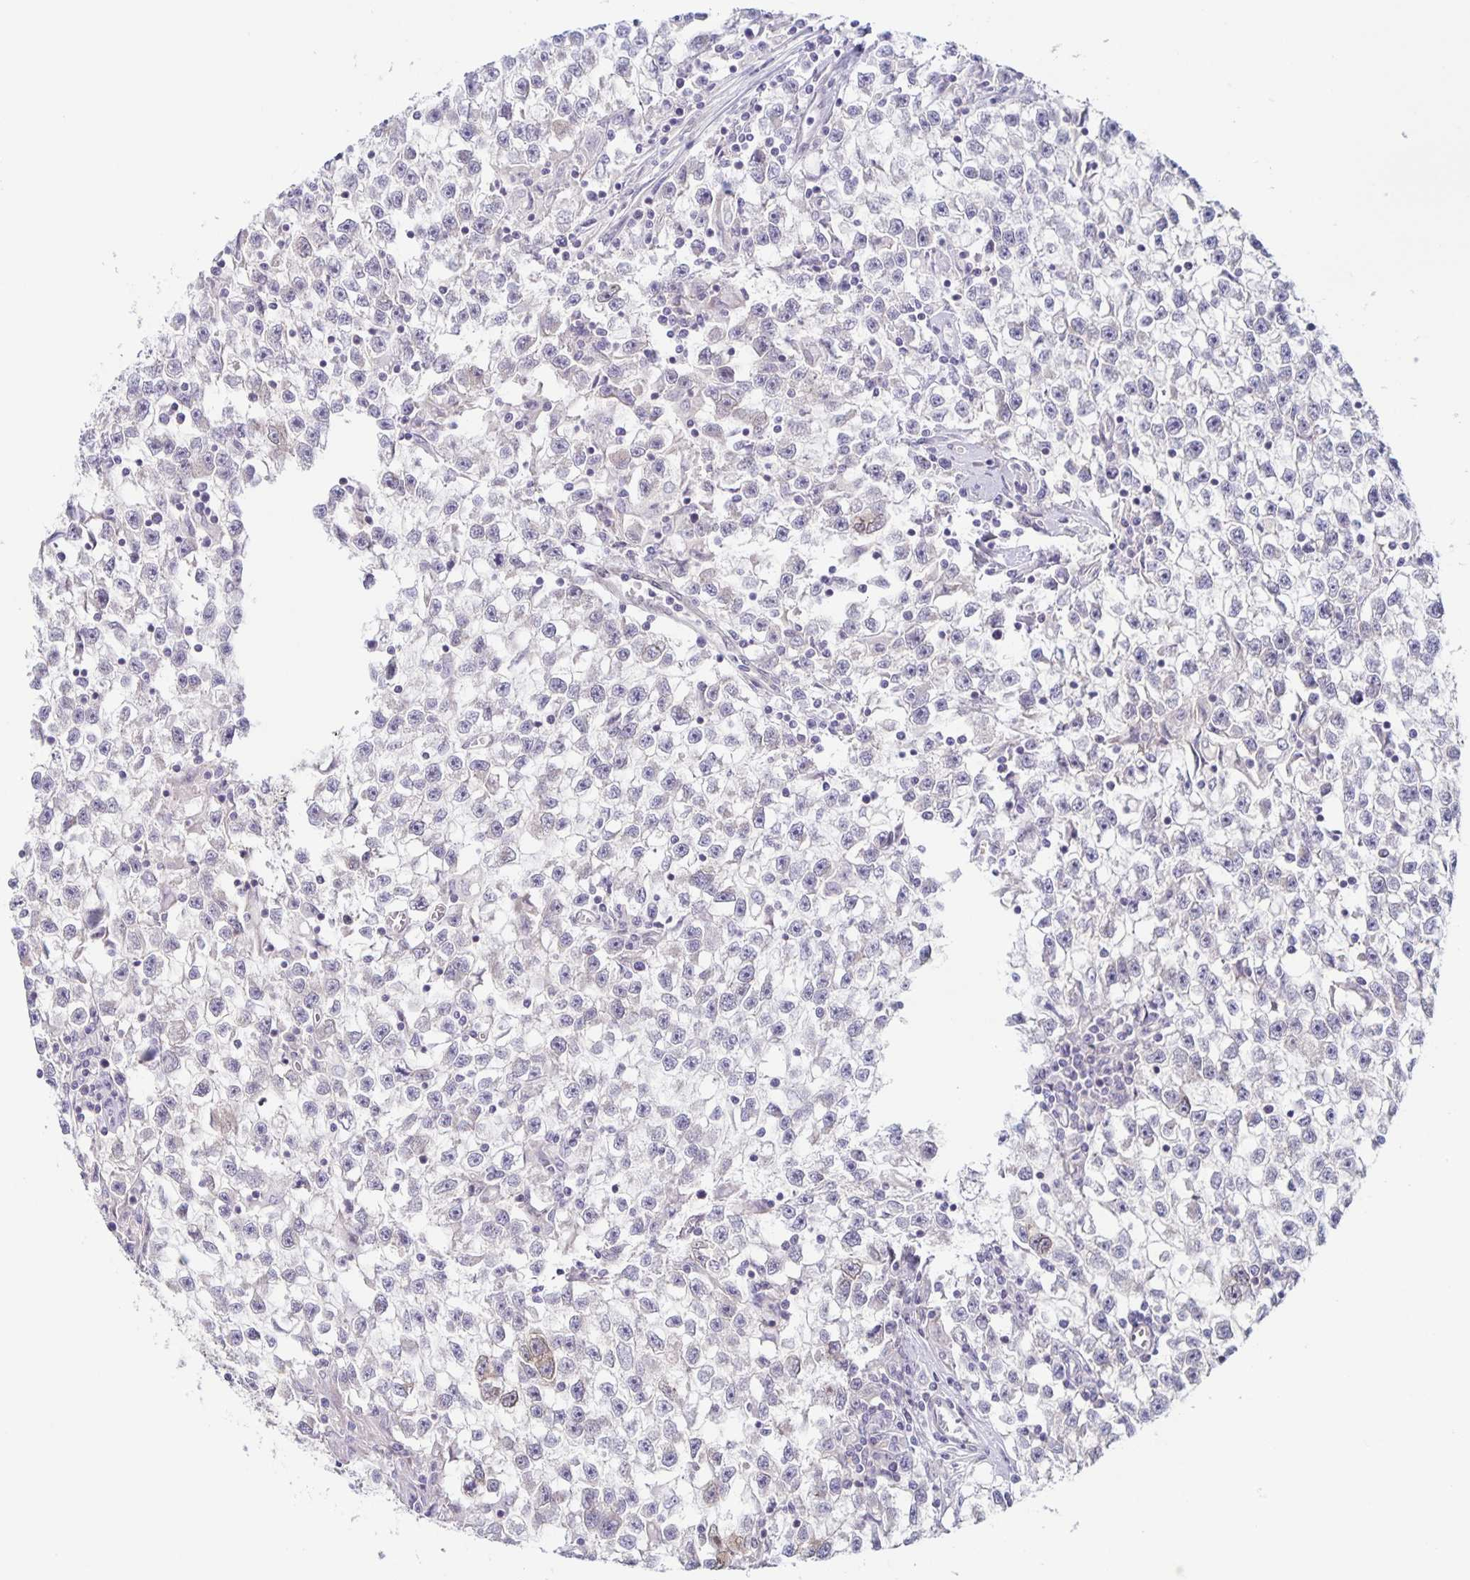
{"staining": {"intensity": "negative", "quantity": "none", "location": "none"}, "tissue": "testis cancer", "cell_type": "Tumor cells", "image_type": "cancer", "snomed": [{"axis": "morphology", "description": "Seminoma, NOS"}, {"axis": "topography", "description": "Testis"}], "caption": "Immunohistochemistry (IHC) histopathology image of human seminoma (testis) stained for a protein (brown), which demonstrates no staining in tumor cells.", "gene": "SYNE2", "patient": {"sex": "male", "age": 31}}